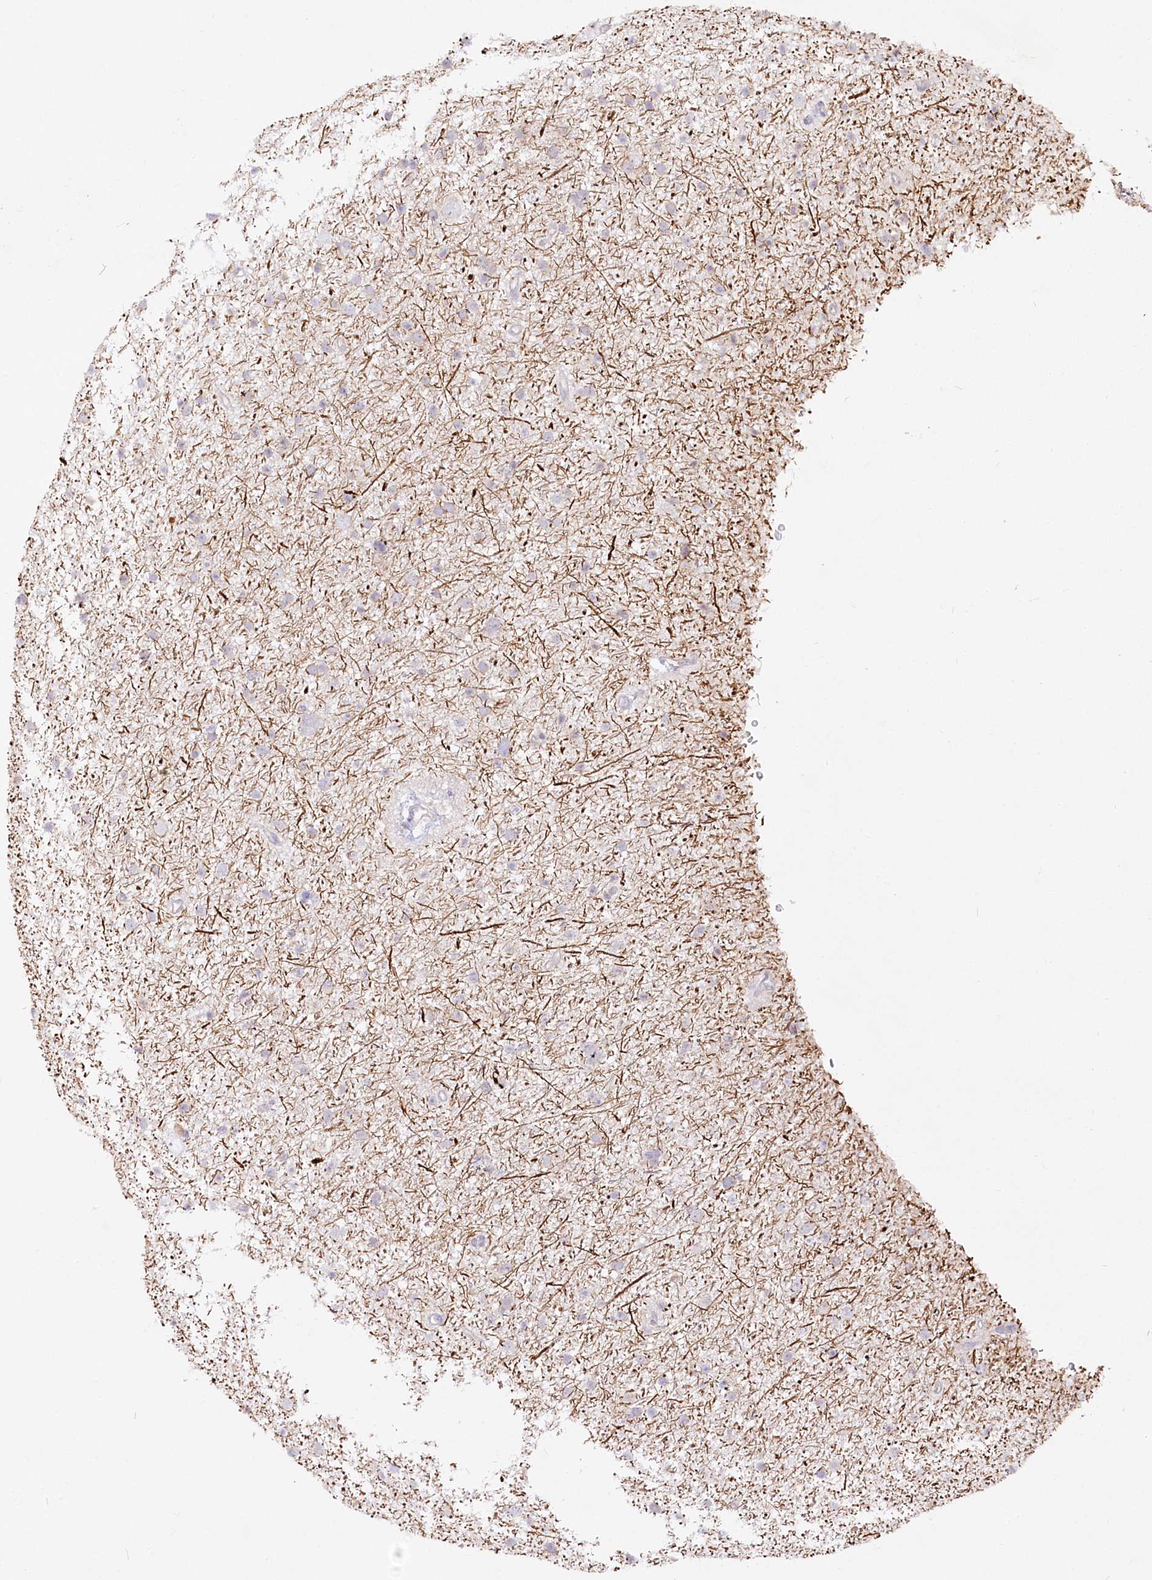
{"staining": {"intensity": "negative", "quantity": "none", "location": "none"}, "tissue": "glioma", "cell_type": "Tumor cells", "image_type": "cancer", "snomed": [{"axis": "morphology", "description": "Glioma, malignant, Low grade"}, {"axis": "topography", "description": "Cerebral cortex"}], "caption": "The IHC histopathology image has no significant staining in tumor cells of malignant low-grade glioma tissue.", "gene": "EFHC2", "patient": {"sex": "female", "age": 39}}